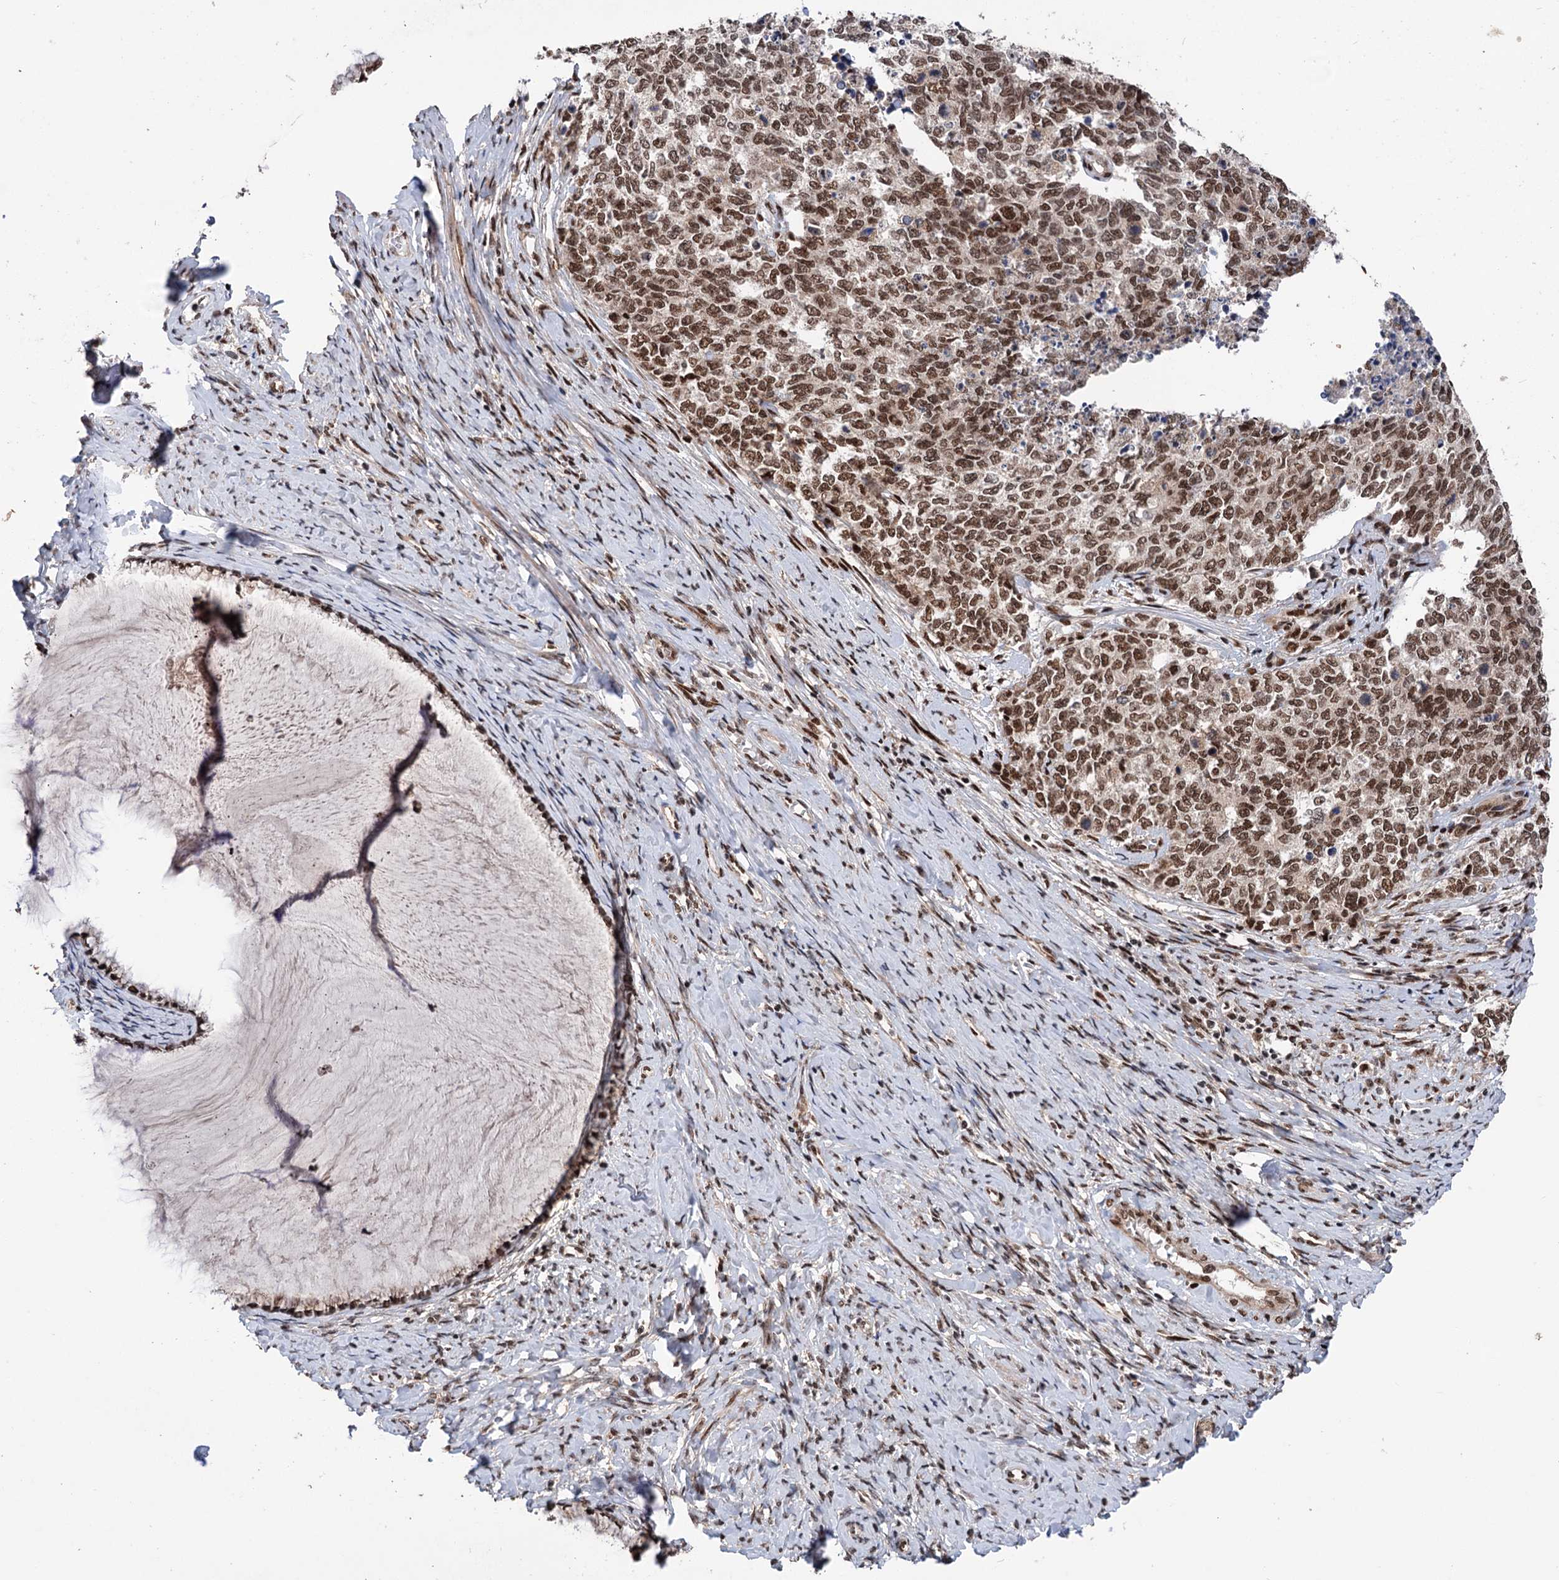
{"staining": {"intensity": "strong", "quantity": ">75%", "location": "nuclear"}, "tissue": "cervical cancer", "cell_type": "Tumor cells", "image_type": "cancer", "snomed": [{"axis": "morphology", "description": "Squamous cell carcinoma, NOS"}, {"axis": "topography", "description": "Cervix"}], "caption": "High-magnification brightfield microscopy of cervical cancer stained with DAB (3,3'-diaminobenzidine) (brown) and counterstained with hematoxylin (blue). tumor cells exhibit strong nuclear staining is identified in approximately>75% of cells.", "gene": "MAML1", "patient": {"sex": "female", "age": 63}}